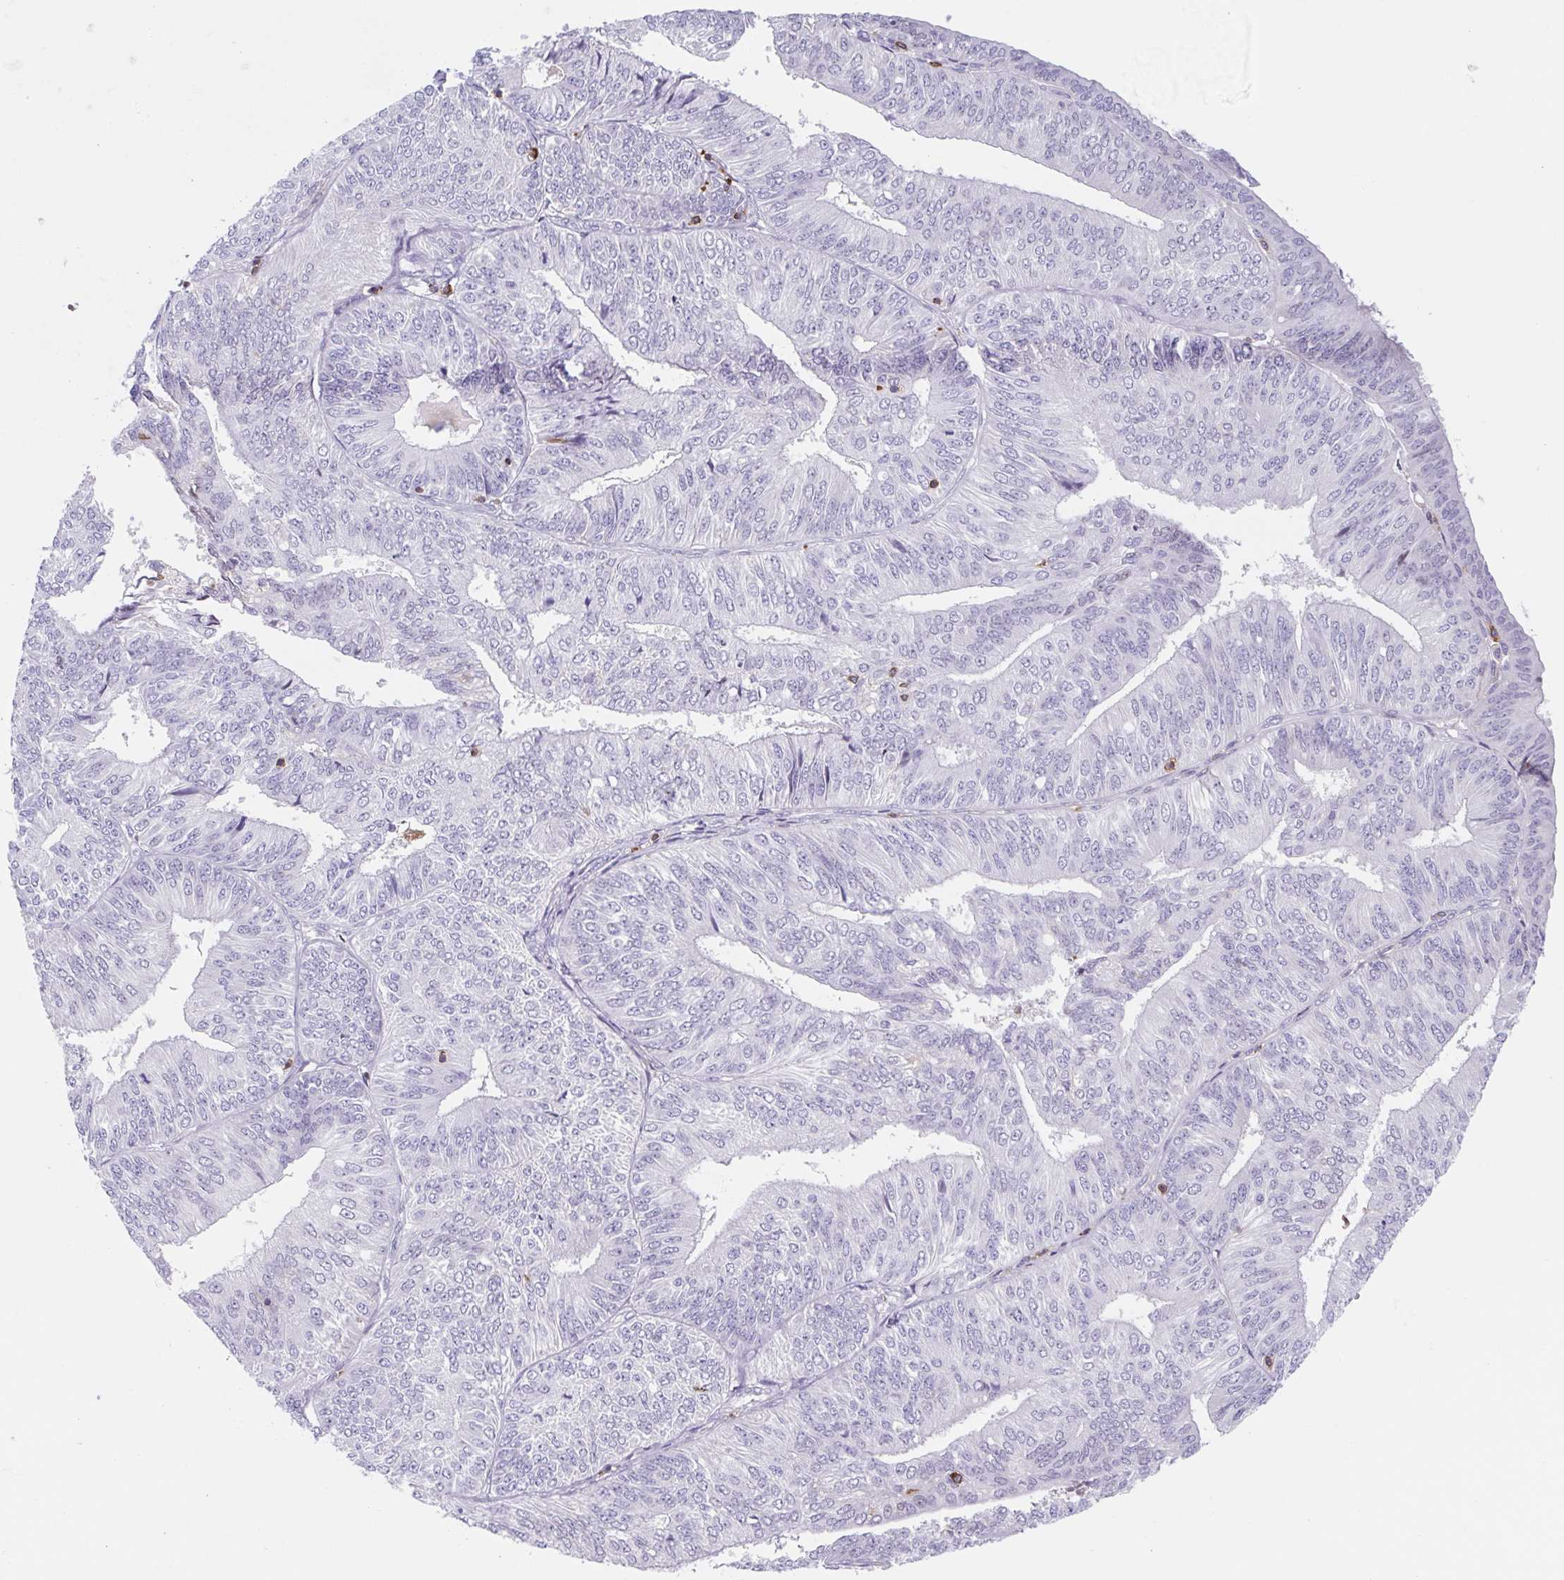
{"staining": {"intensity": "negative", "quantity": "none", "location": "none"}, "tissue": "endometrial cancer", "cell_type": "Tumor cells", "image_type": "cancer", "snomed": [{"axis": "morphology", "description": "Adenocarcinoma, NOS"}, {"axis": "topography", "description": "Endometrium"}], "caption": "A histopathology image of adenocarcinoma (endometrial) stained for a protein reveals no brown staining in tumor cells.", "gene": "TPRG1", "patient": {"sex": "female", "age": 58}}